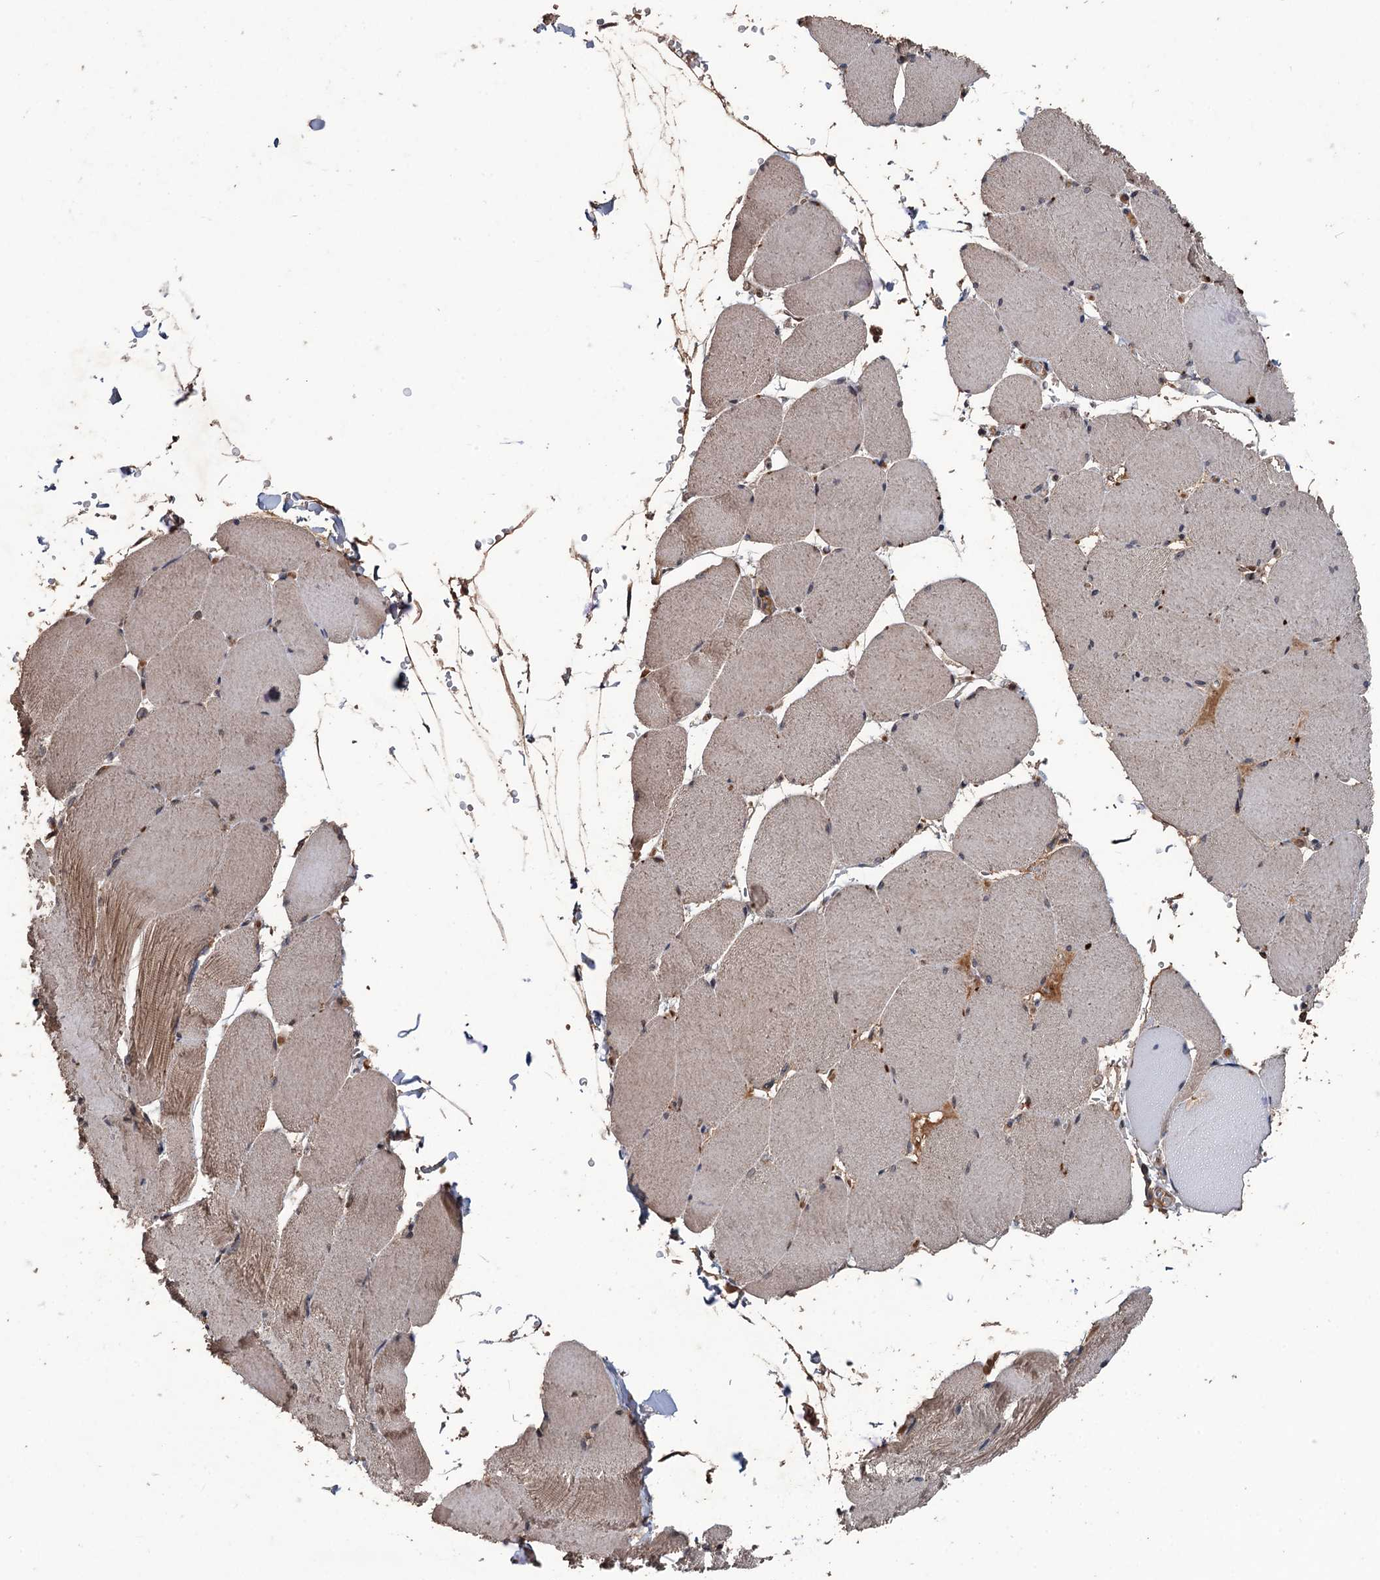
{"staining": {"intensity": "weak", "quantity": ">75%", "location": "cytoplasmic/membranous"}, "tissue": "skeletal muscle", "cell_type": "Myocytes", "image_type": "normal", "snomed": [{"axis": "morphology", "description": "Normal tissue, NOS"}, {"axis": "topography", "description": "Skeletal muscle"}, {"axis": "topography", "description": "Head-Neck"}], "caption": "Normal skeletal muscle exhibits weak cytoplasmic/membranous expression in about >75% of myocytes.", "gene": "ZNF438", "patient": {"sex": "male", "age": 66}}